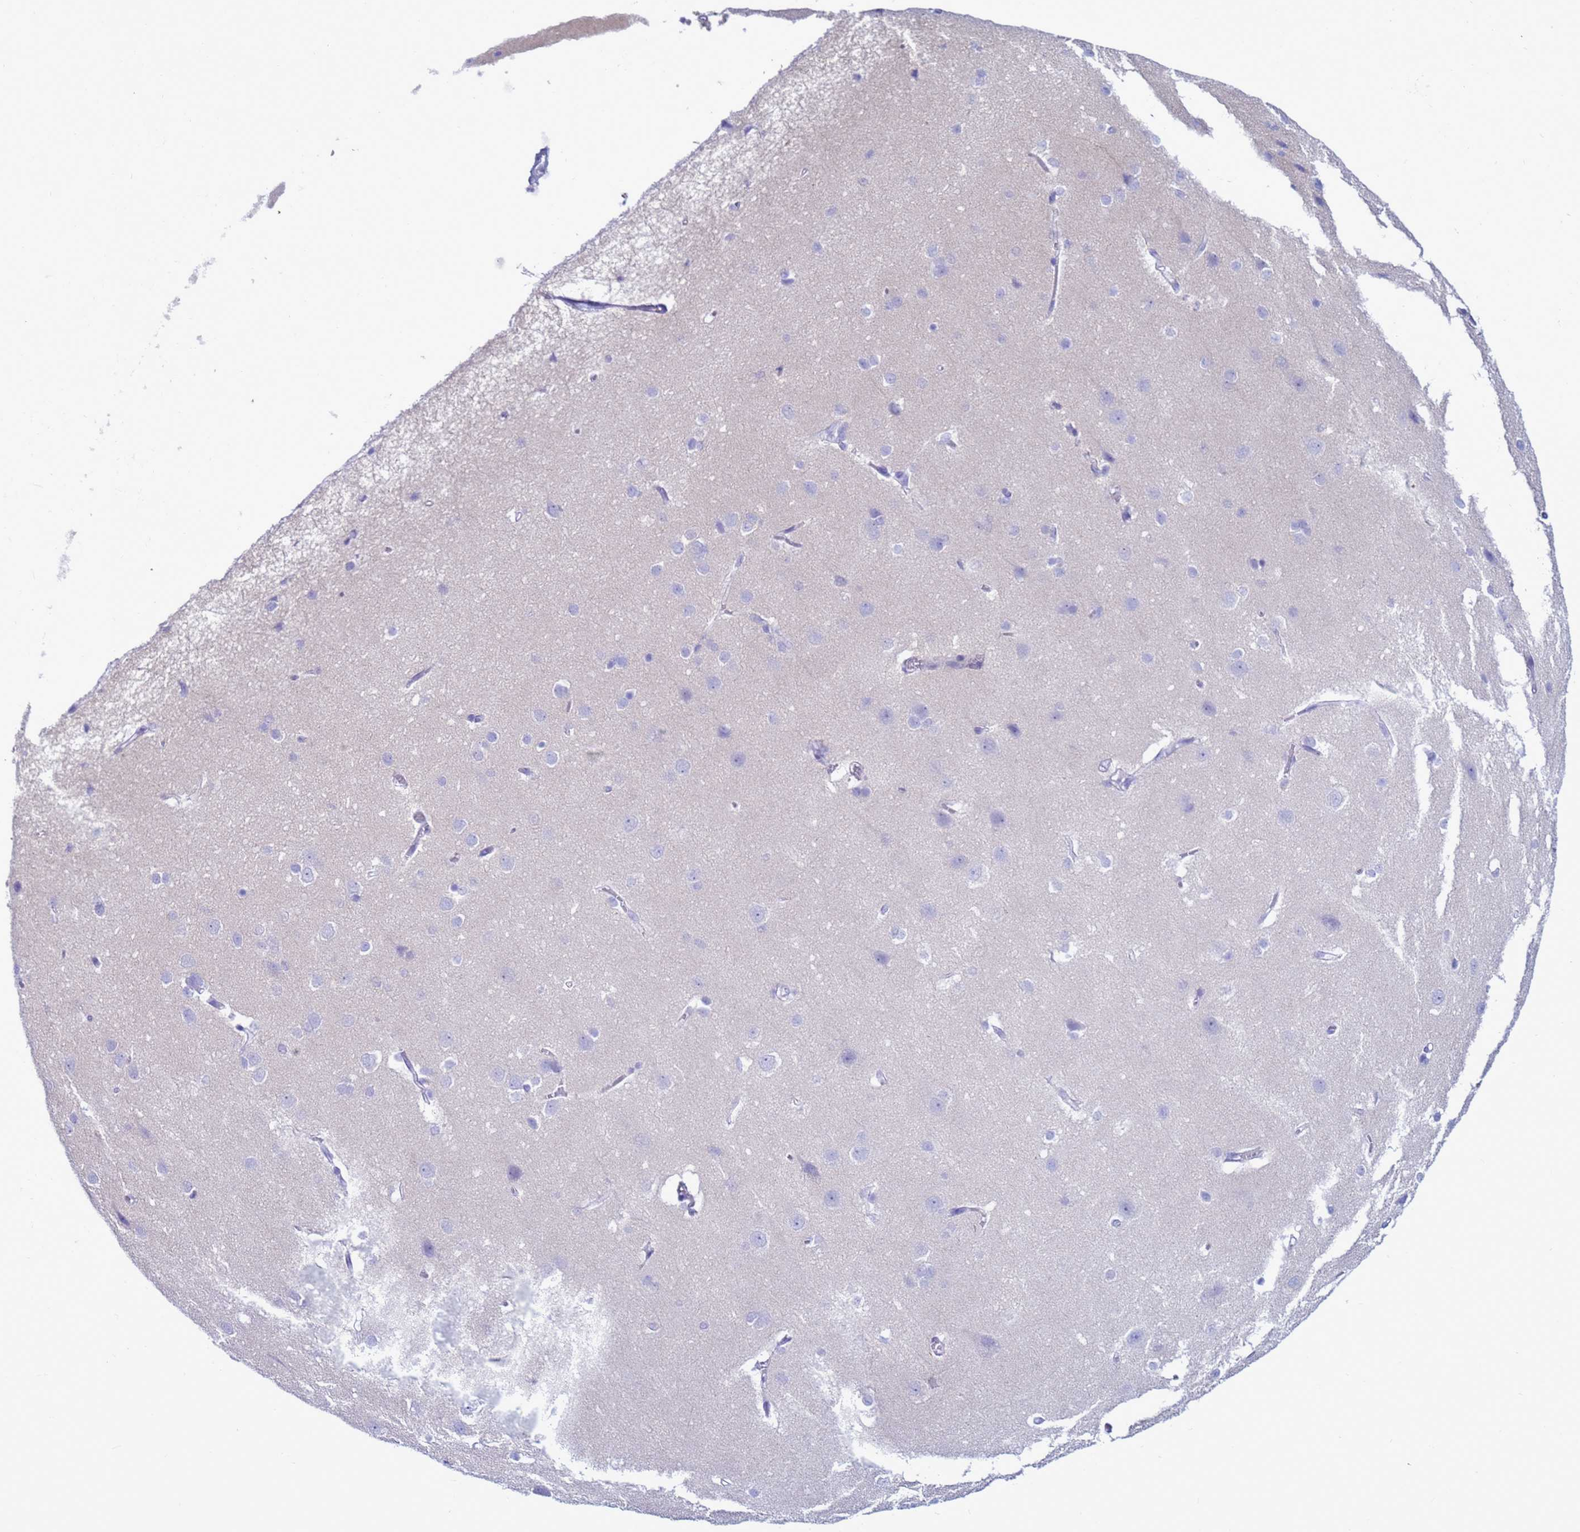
{"staining": {"intensity": "negative", "quantity": "none", "location": "none"}, "tissue": "cerebral cortex", "cell_type": "Endothelial cells", "image_type": "normal", "snomed": [{"axis": "morphology", "description": "Normal tissue, NOS"}, {"axis": "topography", "description": "Cerebral cortex"}], "caption": "High power microscopy micrograph of an immunohistochemistry (IHC) histopathology image of benign cerebral cortex, revealing no significant expression in endothelial cells.", "gene": "CST1", "patient": {"sex": "male", "age": 37}}